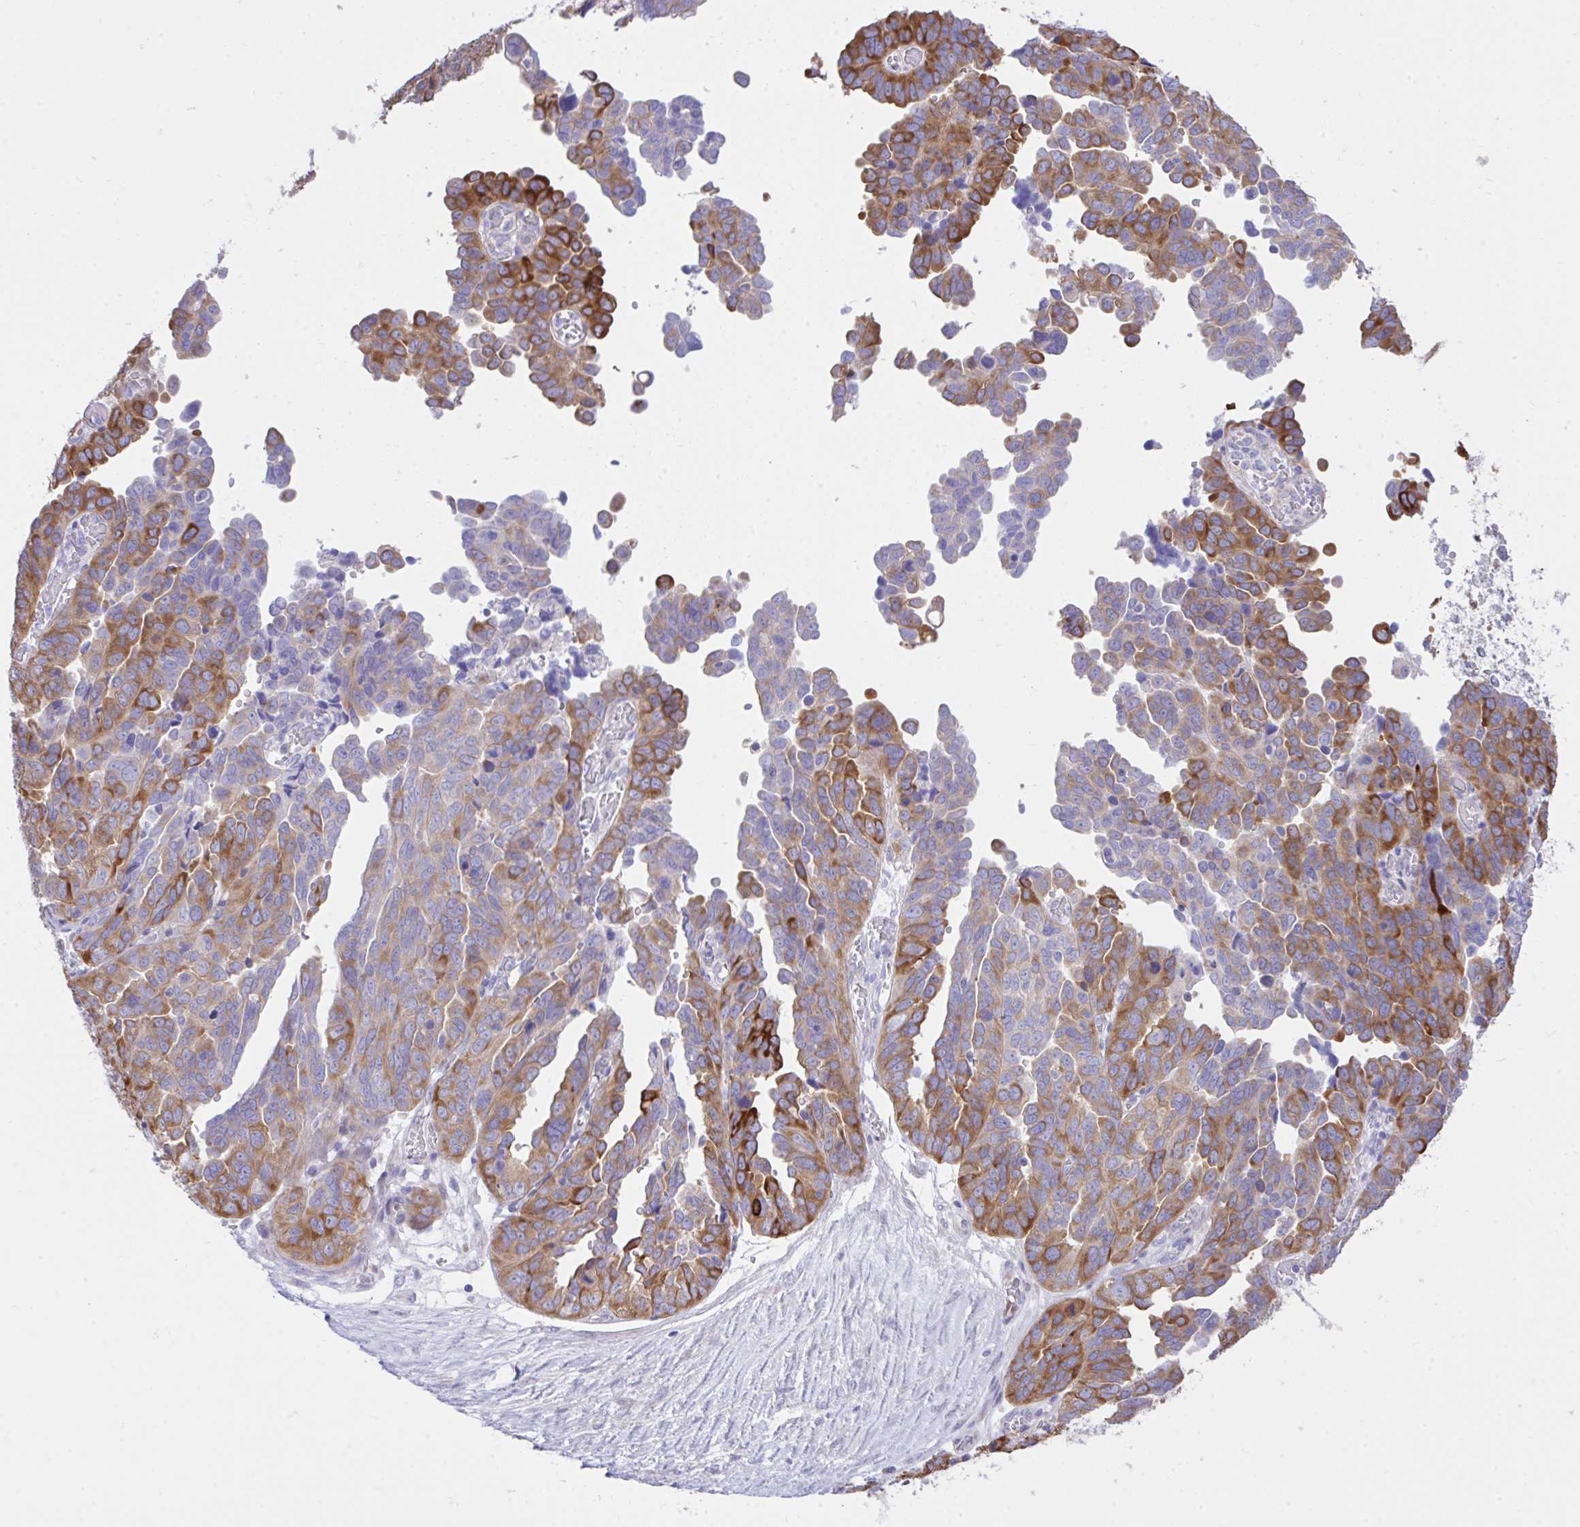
{"staining": {"intensity": "moderate", "quantity": "25%-75%", "location": "cytoplasmic/membranous"}, "tissue": "ovarian cancer", "cell_type": "Tumor cells", "image_type": "cancer", "snomed": [{"axis": "morphology", "description": "Cystadenocarcinoma, serous, NOS"}, {"axis": "topography", "description": "Ovary"}], "caption": "High-power microscopy captured an immunohistochemistry (IHC) micrograph of ovarian cancer, revealing moderate cytoplasmic/membranous staining in approximately 25%-75% of tumor cells. The staining is performed using DAB (3,3'-diaminobenzidine) brown chromogen to label protein expression. The nuclei are counter-stained blue using hematoxylin.", "gene": "EEF1A2", "patient": {"sex": "female", "age": 64}}